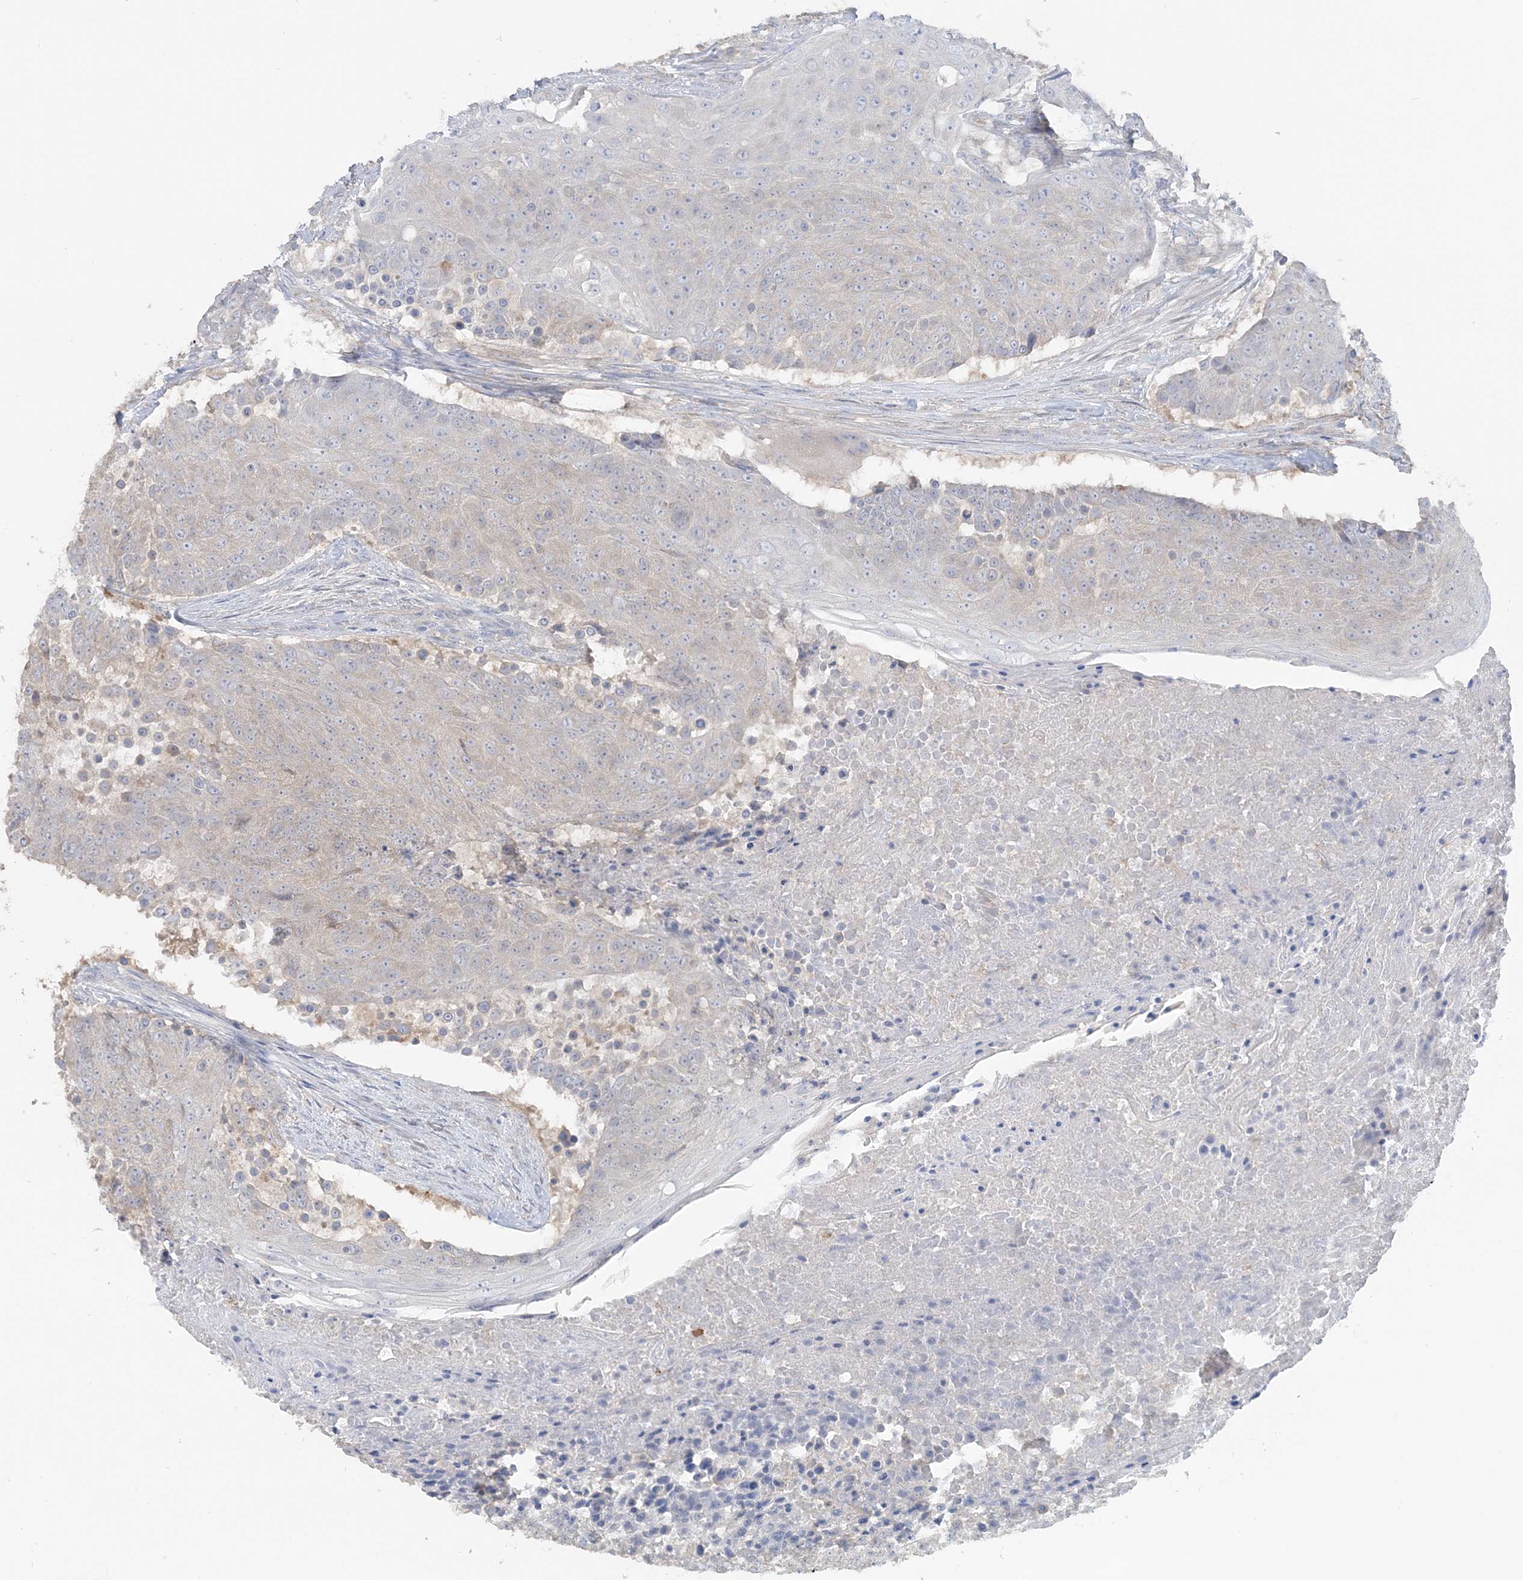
{"staining": {"intensity": "negative", "quantity": "none", "location": "none"}, "tissue": "urothelial cancer", "cell_type": "Tumor cells", "image_type": "cancer", "snomed": [{"axis": "morphology", "description": "Urothelial carcinoma, High grade"}, {"axis": "topography", "description": "Urinary bladder"}], "caption": "The immunohistochemistry histopathology image has no significant positivity in tumor cells of urothelial carcinoma (high-grade) tissue.", "gene": "TBC1D5", "patient": {"sex": "female", "age": 63}}